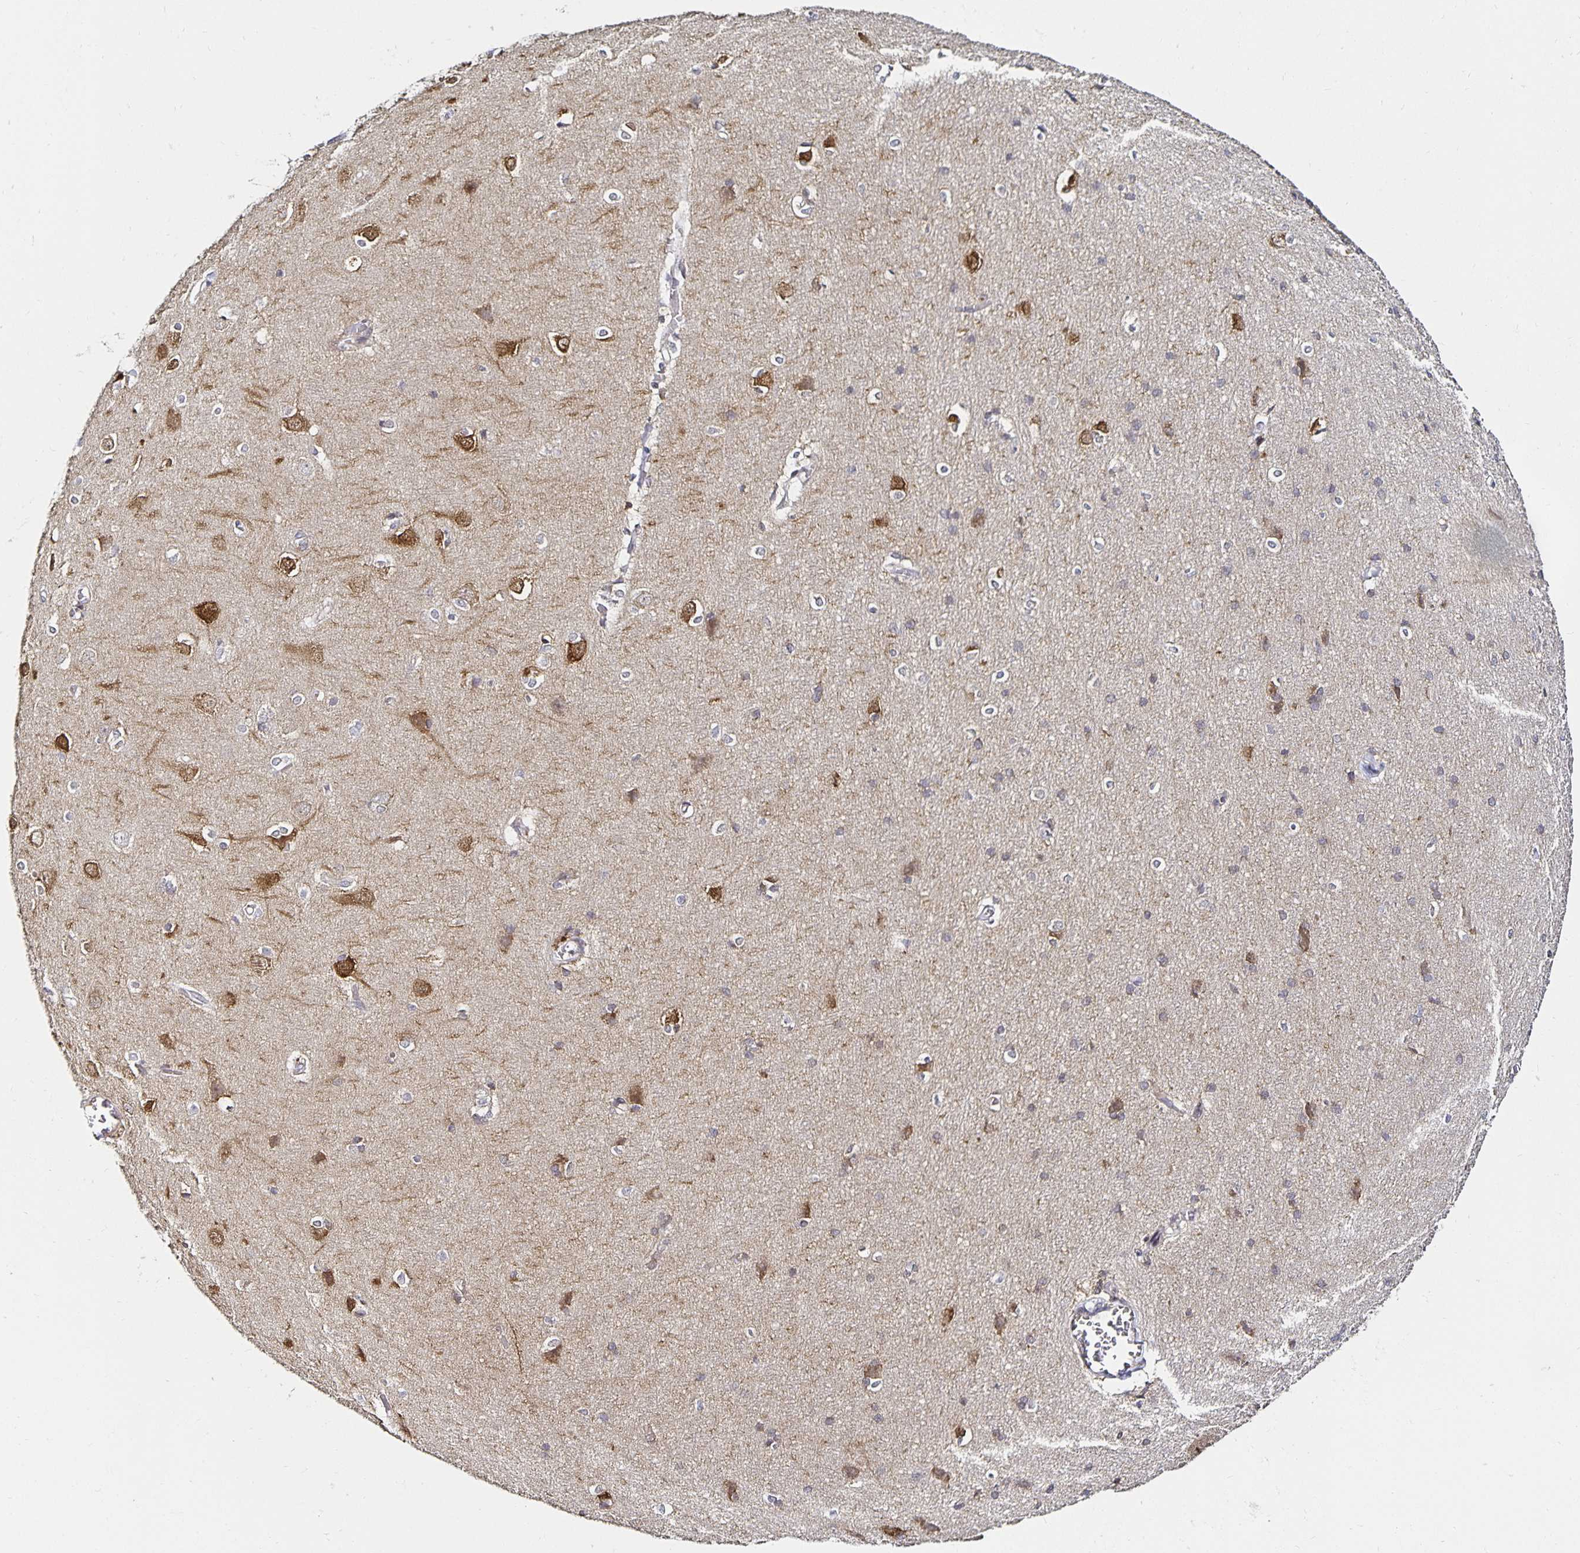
{"staining": {"intensity": "negative", "quantity": "none", "location": "none"}, "tissue": "cerebral cortex", "cell_type": "Endothelial cells", "image_type": "normal", "snomed": [{"axis": "morphology", "description": "Normal tissue, NOS"}, {"axis": "topography", "description": "Cerebral cortex"}], "caption": "The histopathology image displays no significant positivity in endothelial cells of cerebral cortex. (DAB (3,3'-diaminobenzidine) immunohistochemistry (IHC), high magnification).", "gene": "ANLN", "patient": {"sex": "male", "age": 37}}